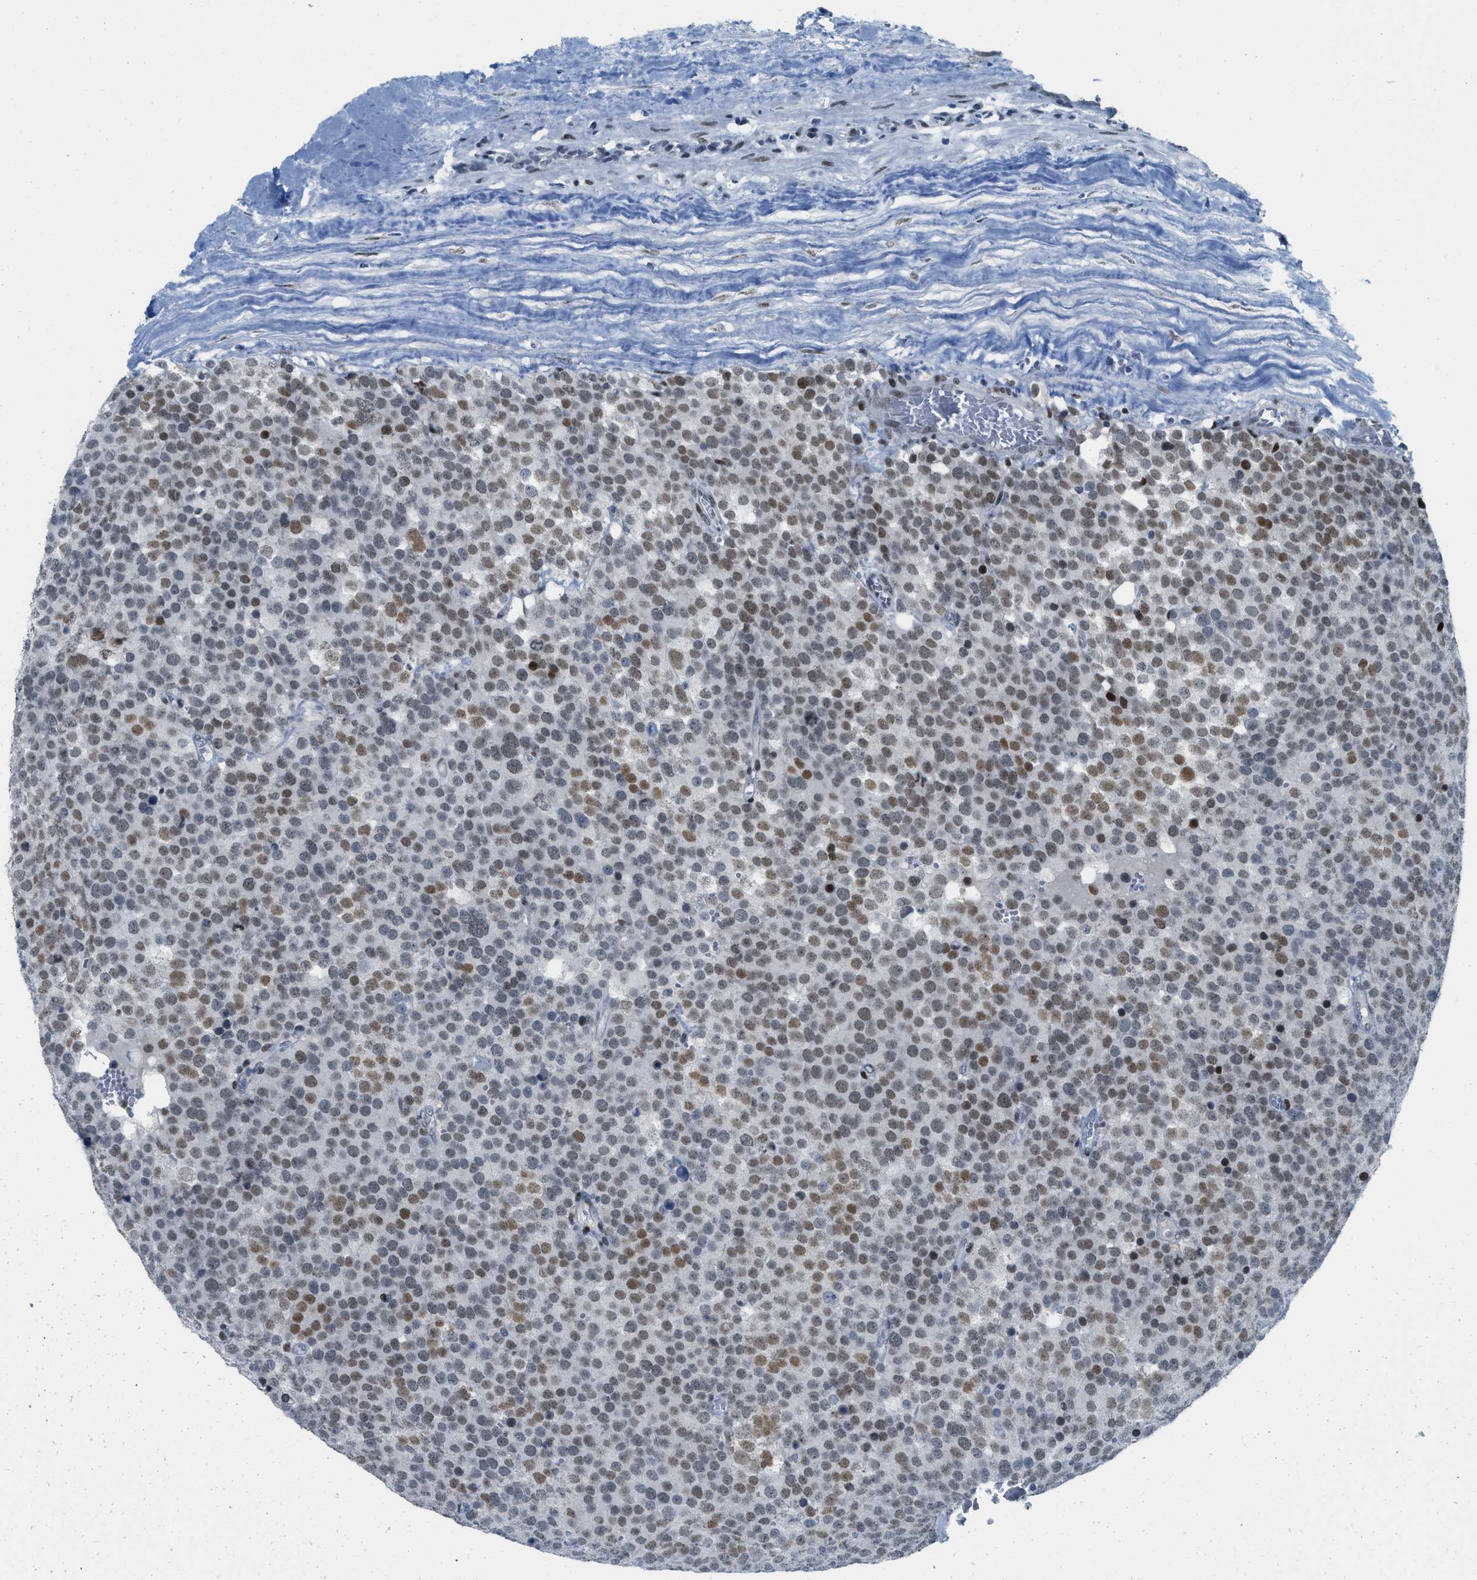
{"staining": {"intensity": "moderate", "quantity": ">75%", "location": "nuclear"}, "tissue": "testis cancer", "cell_type": "Tumor cells", "image_type": "cancer", "snomed": [{"axis": "morphology", "description": "Normal tissue, NOS"}, {"axis": "morphology", "description": "Seminoma, NOS"}, {"axis": "topography", "description": "Testis"}], "caption": "Immunohistochemical staining of human testis seminoma reveals medium levels of moderate nuclear protein staining in approximately >75% of tumor cells. (DAB (3,3'-diaminobenzidine) = brown stain, brightfield microscopy at high magnification).", "gene": "PBX1", "patient": {"sex": "male", "age": 71}}